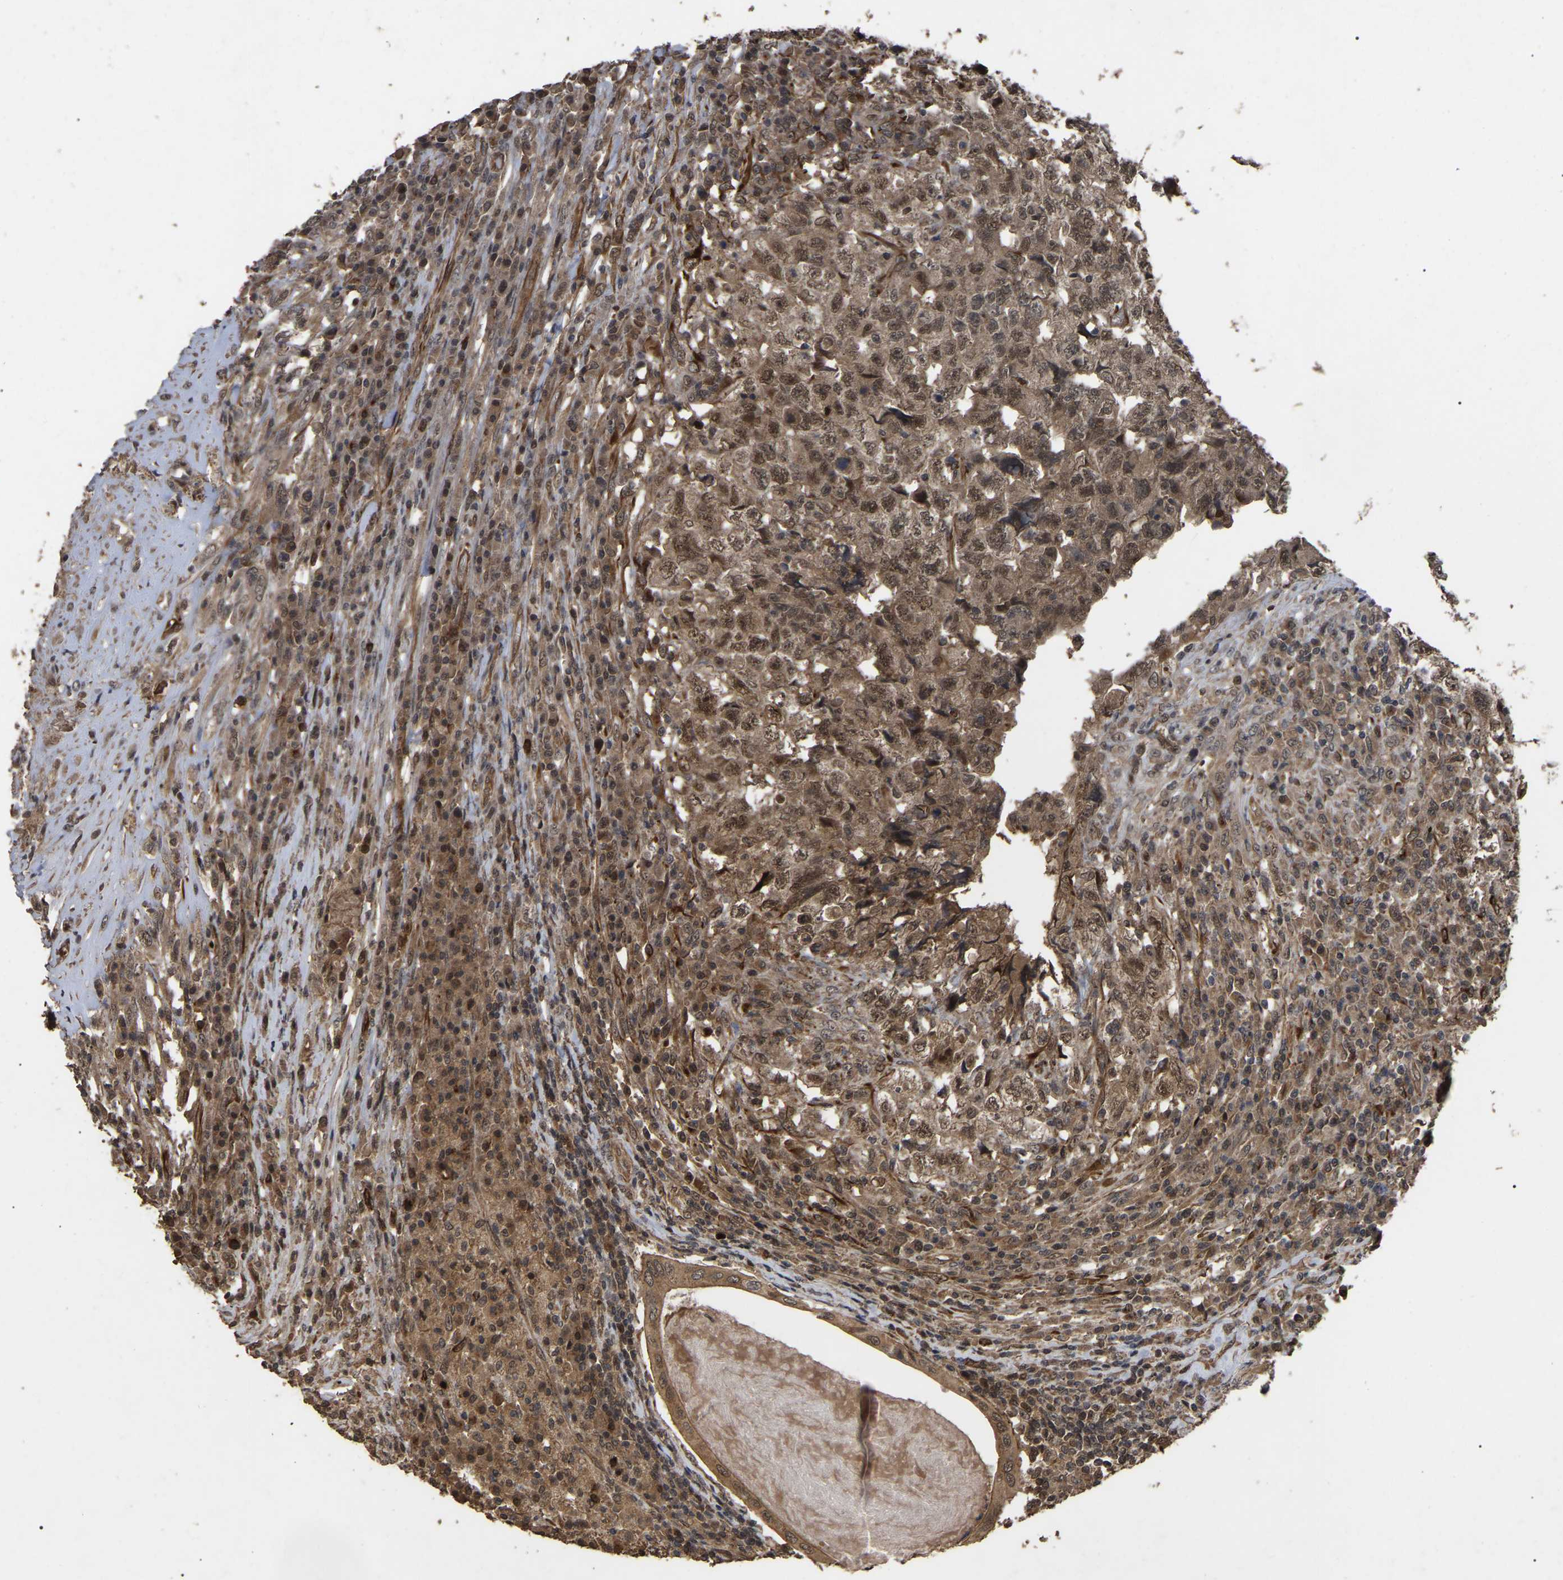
{"staining": {"intensity": "moderate", "quantity": ">75%", "location": "cytoplasmic/membranous,nuclear"}, "tissue": "testis cancer", "cell_type": "Tumor cells", "image_type": "cancer", "snomed": [{"axis": "morphology", "description": "Necrosis, NOS"}, {"axis": "morphology", "description": "Carcinoma, Embryonal, NOS"}, {"axis": "topography", "description": "Testis"}], "caption": "The photomicrograph exhibits a brown stain indicating the presence of a protein in the cytoplasmic/membranous and nuclear of tumor cells in embryonal carcinoma (testis). The staining is performed using DAB brown chromogen to label protein expression. The nuclei are counter-stained blue using hematoxylin.", "gene": "FAM161B", "patient": {"sex": "male", "age": 19}}